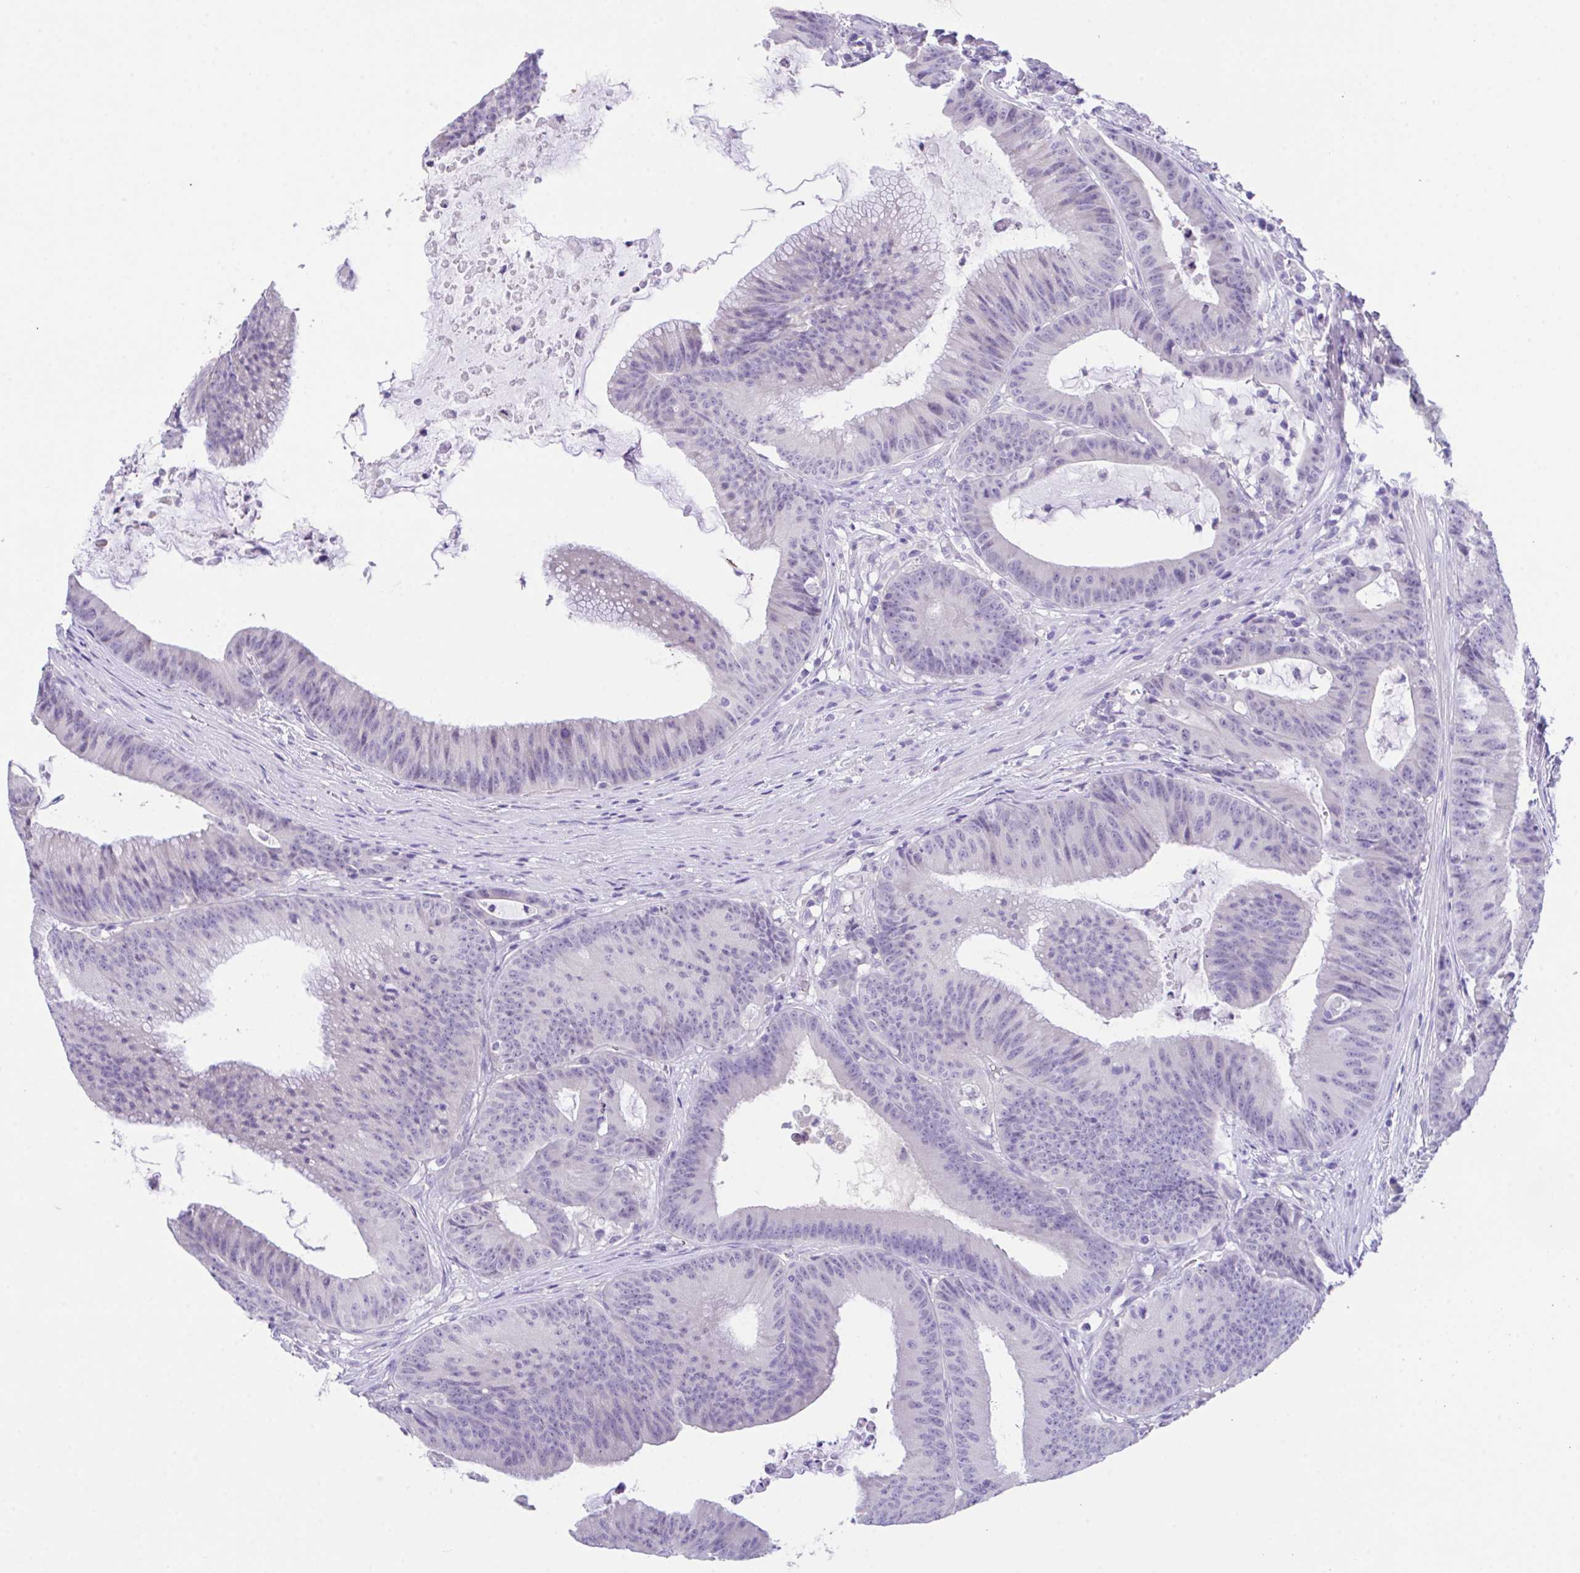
{"staining": {"intensity": "negative", "quantity": "none", "location": "none"}, "tissue": "colorectal cancer", "cell_type": "Tumor cells", "image_type": "cancer", "snomed": [{"axis": "morphology", "description": "Adenocarcinoma, NOS"}, {"axis": "topography", "description": "Colon"}], "caption": "Micrograph shows no protein staining in tumor cells of colorectal cancer (adenocarcinoma) tissue.", "gene": "HACD4", "patient": {"sex": "female", "age": 78}}